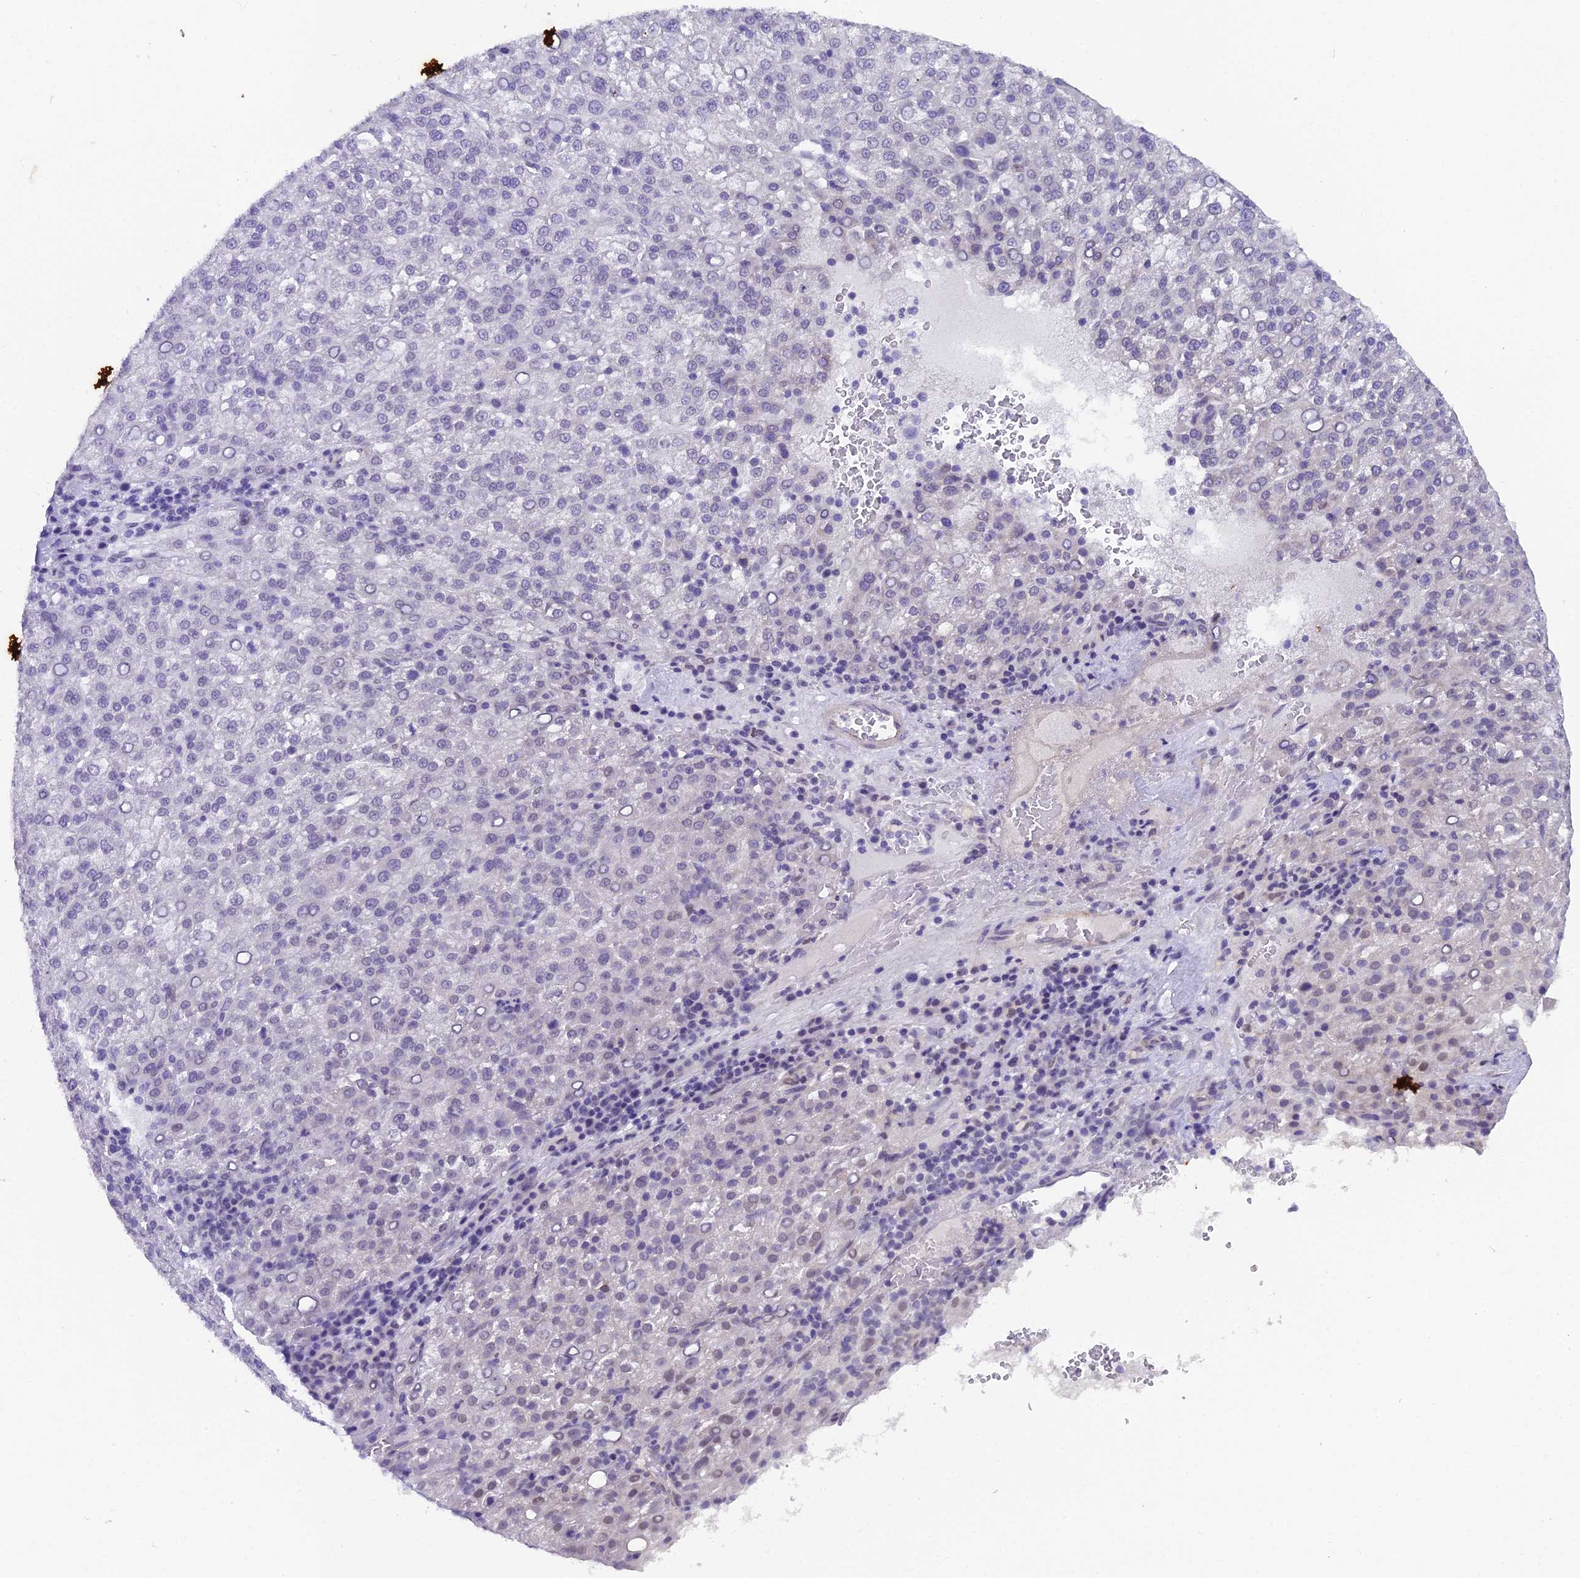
{"staining": {"intensity": "negative", "quantity": "none", "location": "none"}, "tissue": "liver cancer", "cell_type": "Tumor cells", "image_type": "cancer", "snomed": [{"axis": "morphology", "description": "Carcinoma, Hepatocellular, NOS"}, {"axis": "topography", "description": "Liver"}], "caption": "There is no significant staining in tumor cells of liver hepatocellular carcinoma.", "gene": "XKR9", "patient": {"sex": "female", "age": 58}}